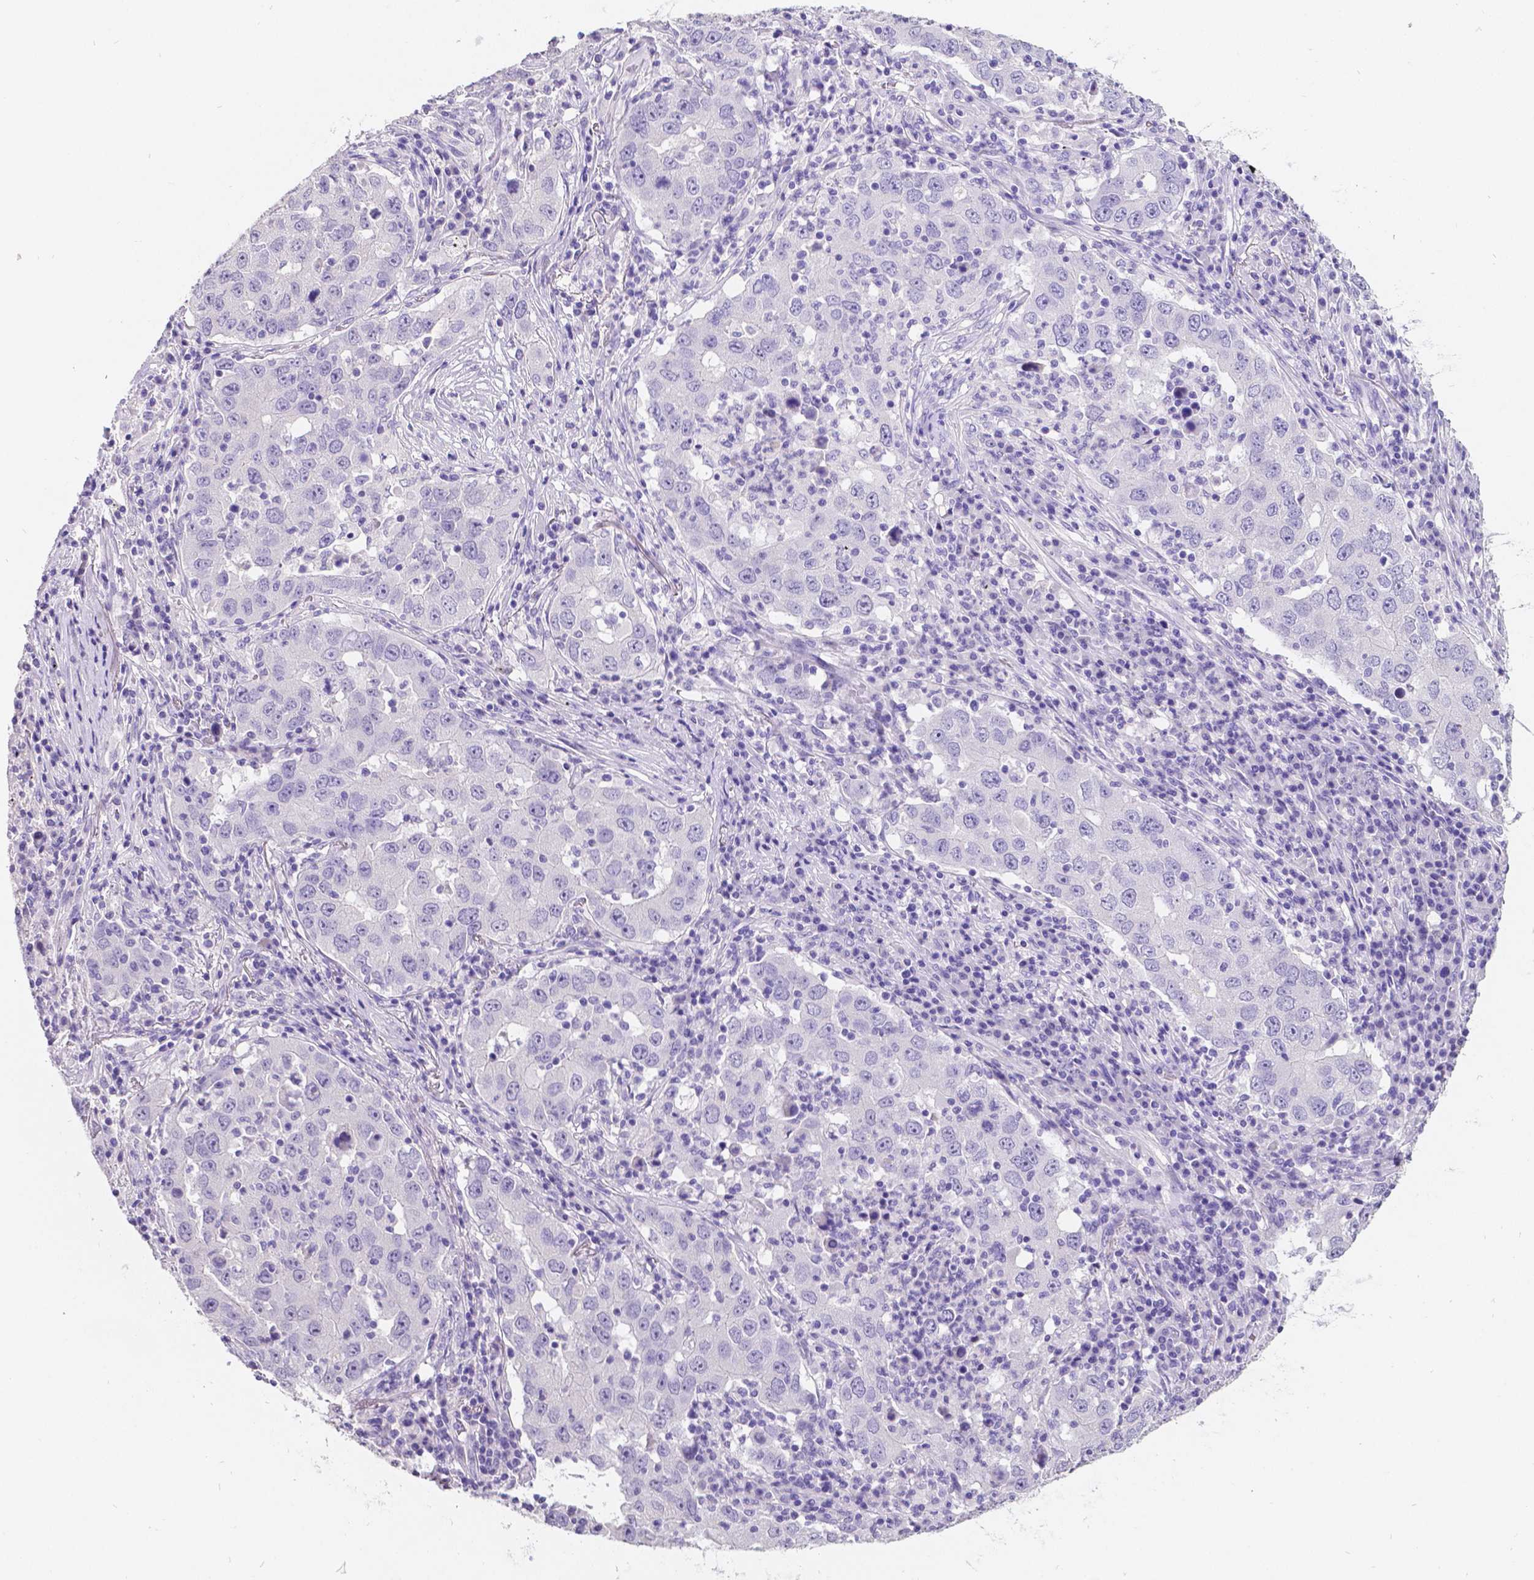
{"staining": {"intensity": "negative", "quantity": "none", "location": "none"}, "tissue": "lung cancer", "cell_type": "Tumor cells", "image_type": "cancer", "snomed": [{"axis": "morphology", "description": "Adenocarcinoma, NOS"}, {"axis": "topography", "description": "Lung"}], "caption": "This is a photomicrograph of IHC staining of lung adenocarcinoma, which shows no positivity in tumor cells.", "gene": "SATB2", "patient": {"sex": "male", "age": 73}}